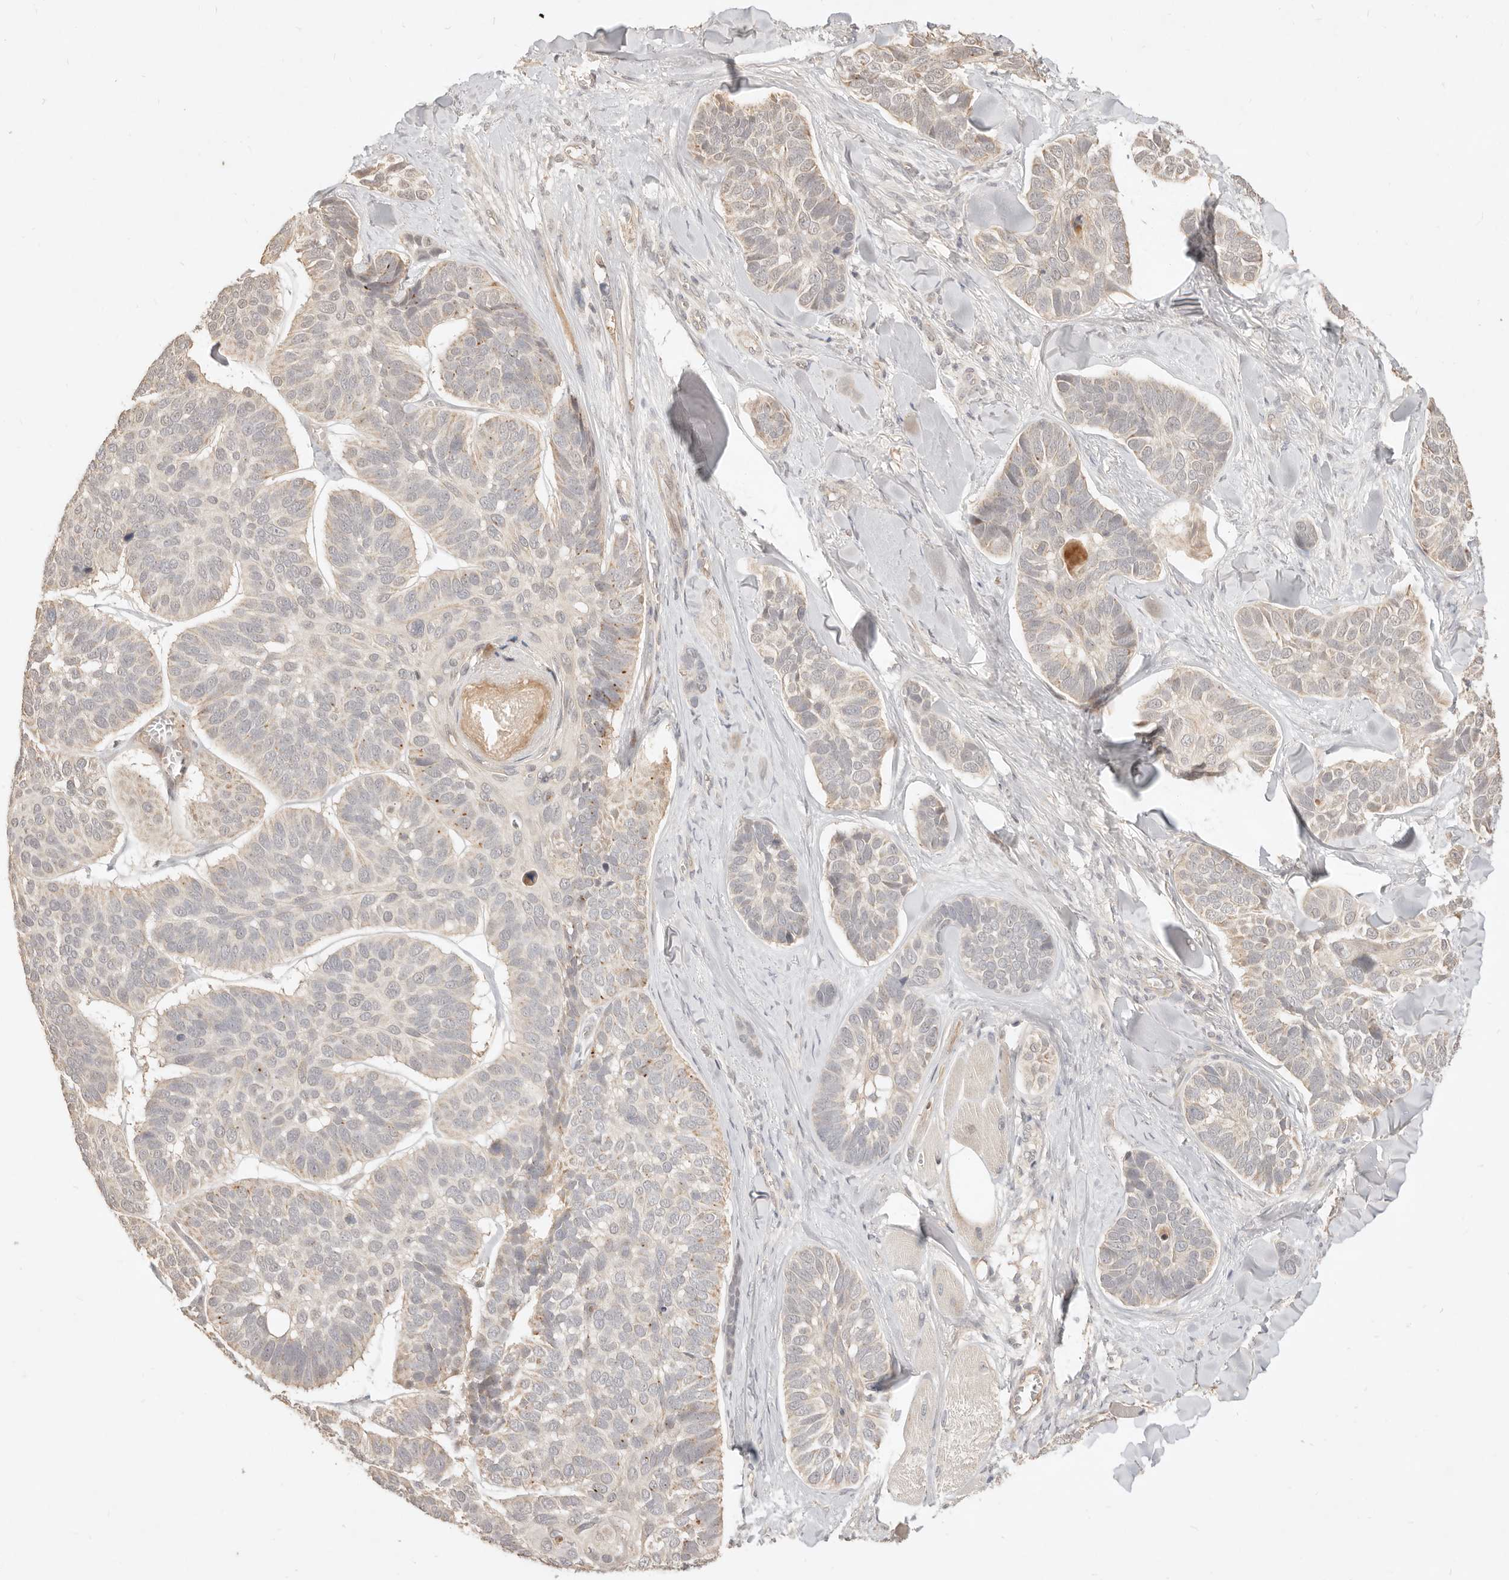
{"staining": {"intensity": "negative", "quantity": "none", "location": "none"}, "tissue": "skin cancer", "cell_type": "Tumor cells", "image_type": "cancer", "snomed": [{"axis": "morphology", "description": "Basal cell carcinoma"}, {"axis": "topography", "description": "Skin"}], "caption": "This is an immunohistochemistry micrograph of skin cancer. There is no expression in tumor cells.", "gene": "MEP1A", "patient": {"sex": "male", "age": 62}}